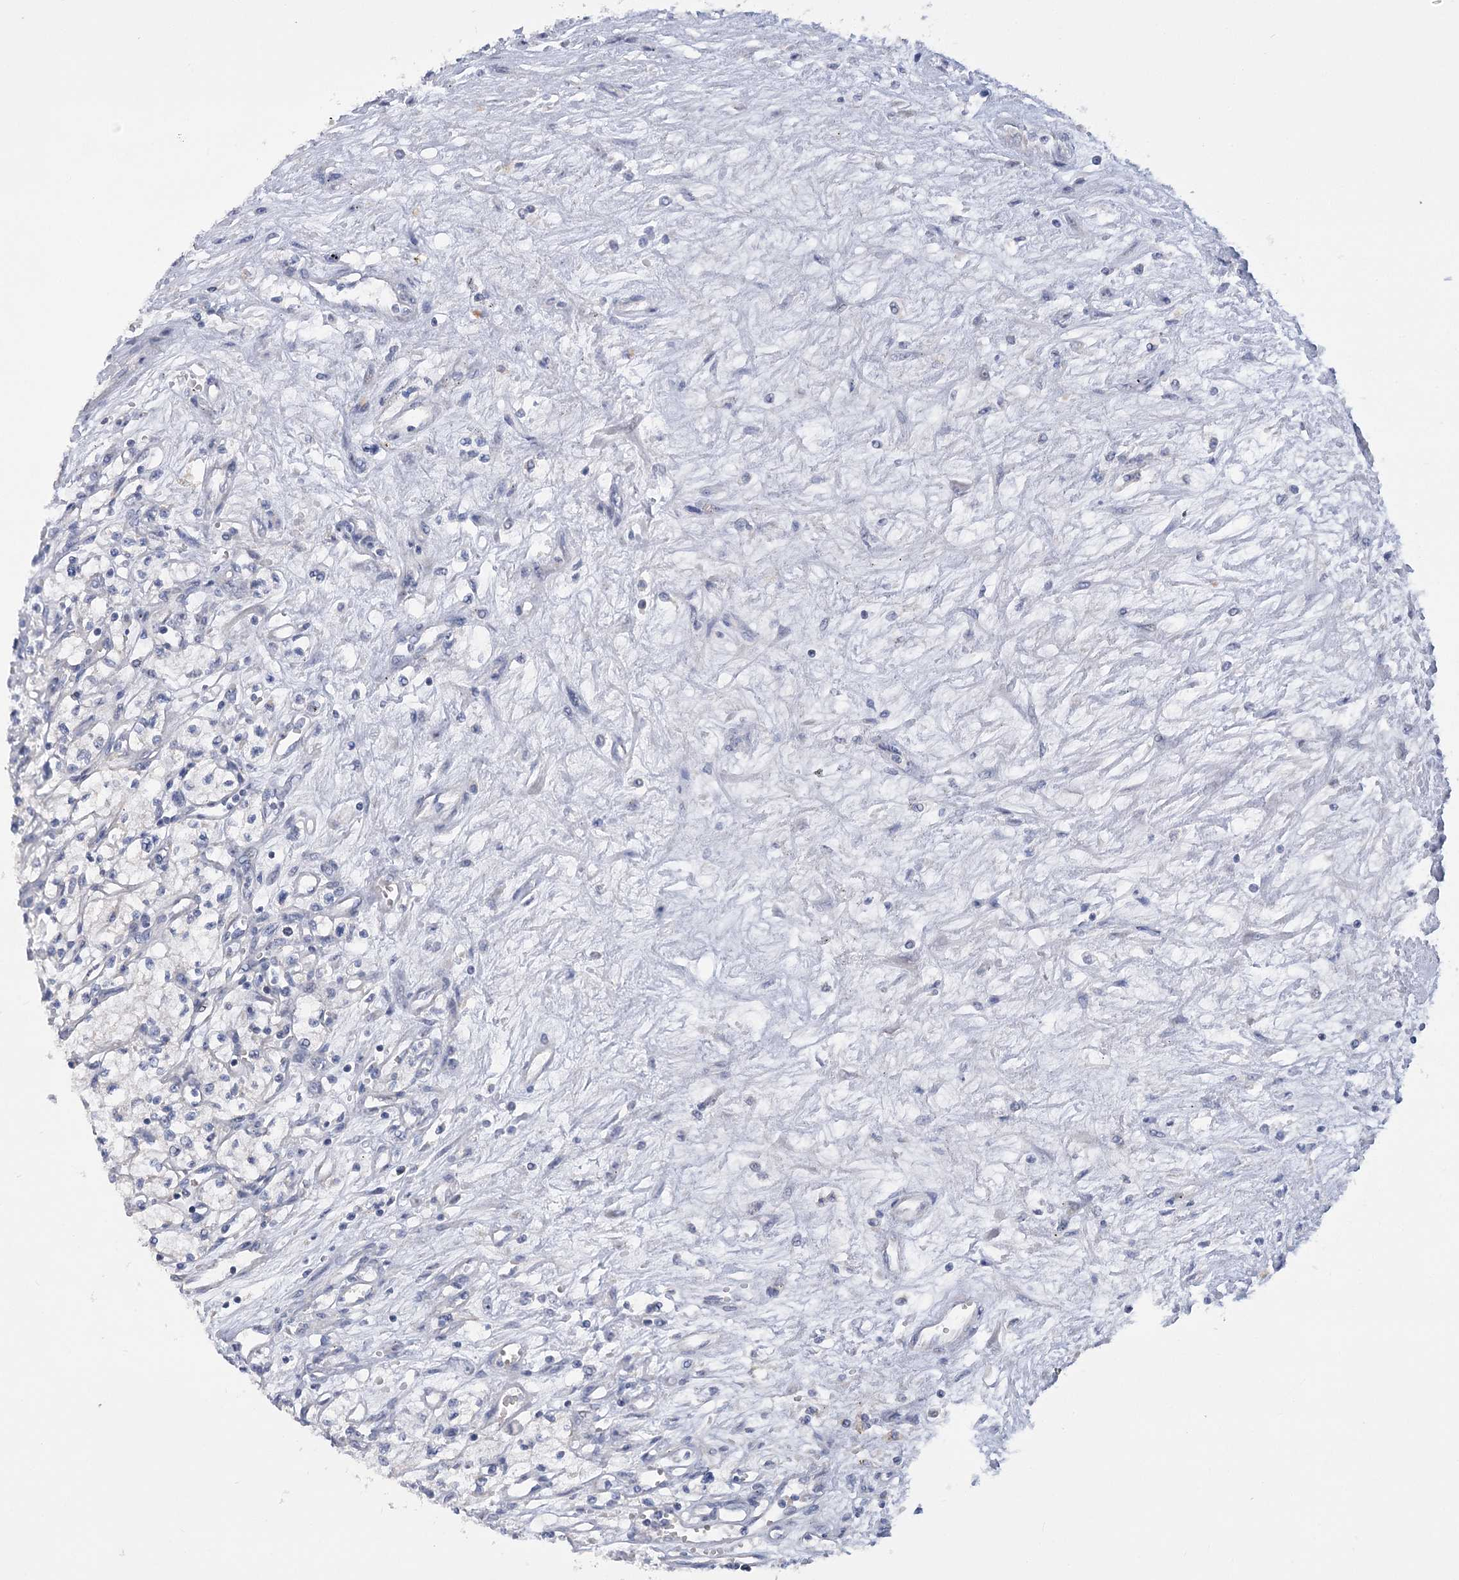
{"staining": {"intensity": "negative", "quantity": "none", "location": "none"}, "tissue": "renal cancer", "cell_type": "Tumor cells", "image_type": "cancer", "snomed": [{"axis": "morphology", "description": "Adenocarcinoma, NOS"}, {"axis": "topography", "description": "Kidney"}], "caption": "Histopathology image shows no protein expression in tumor cells of renal cancer tissue.", "gene": "DCUN1D1", "patient": {"sex": "male", "age": 59}}